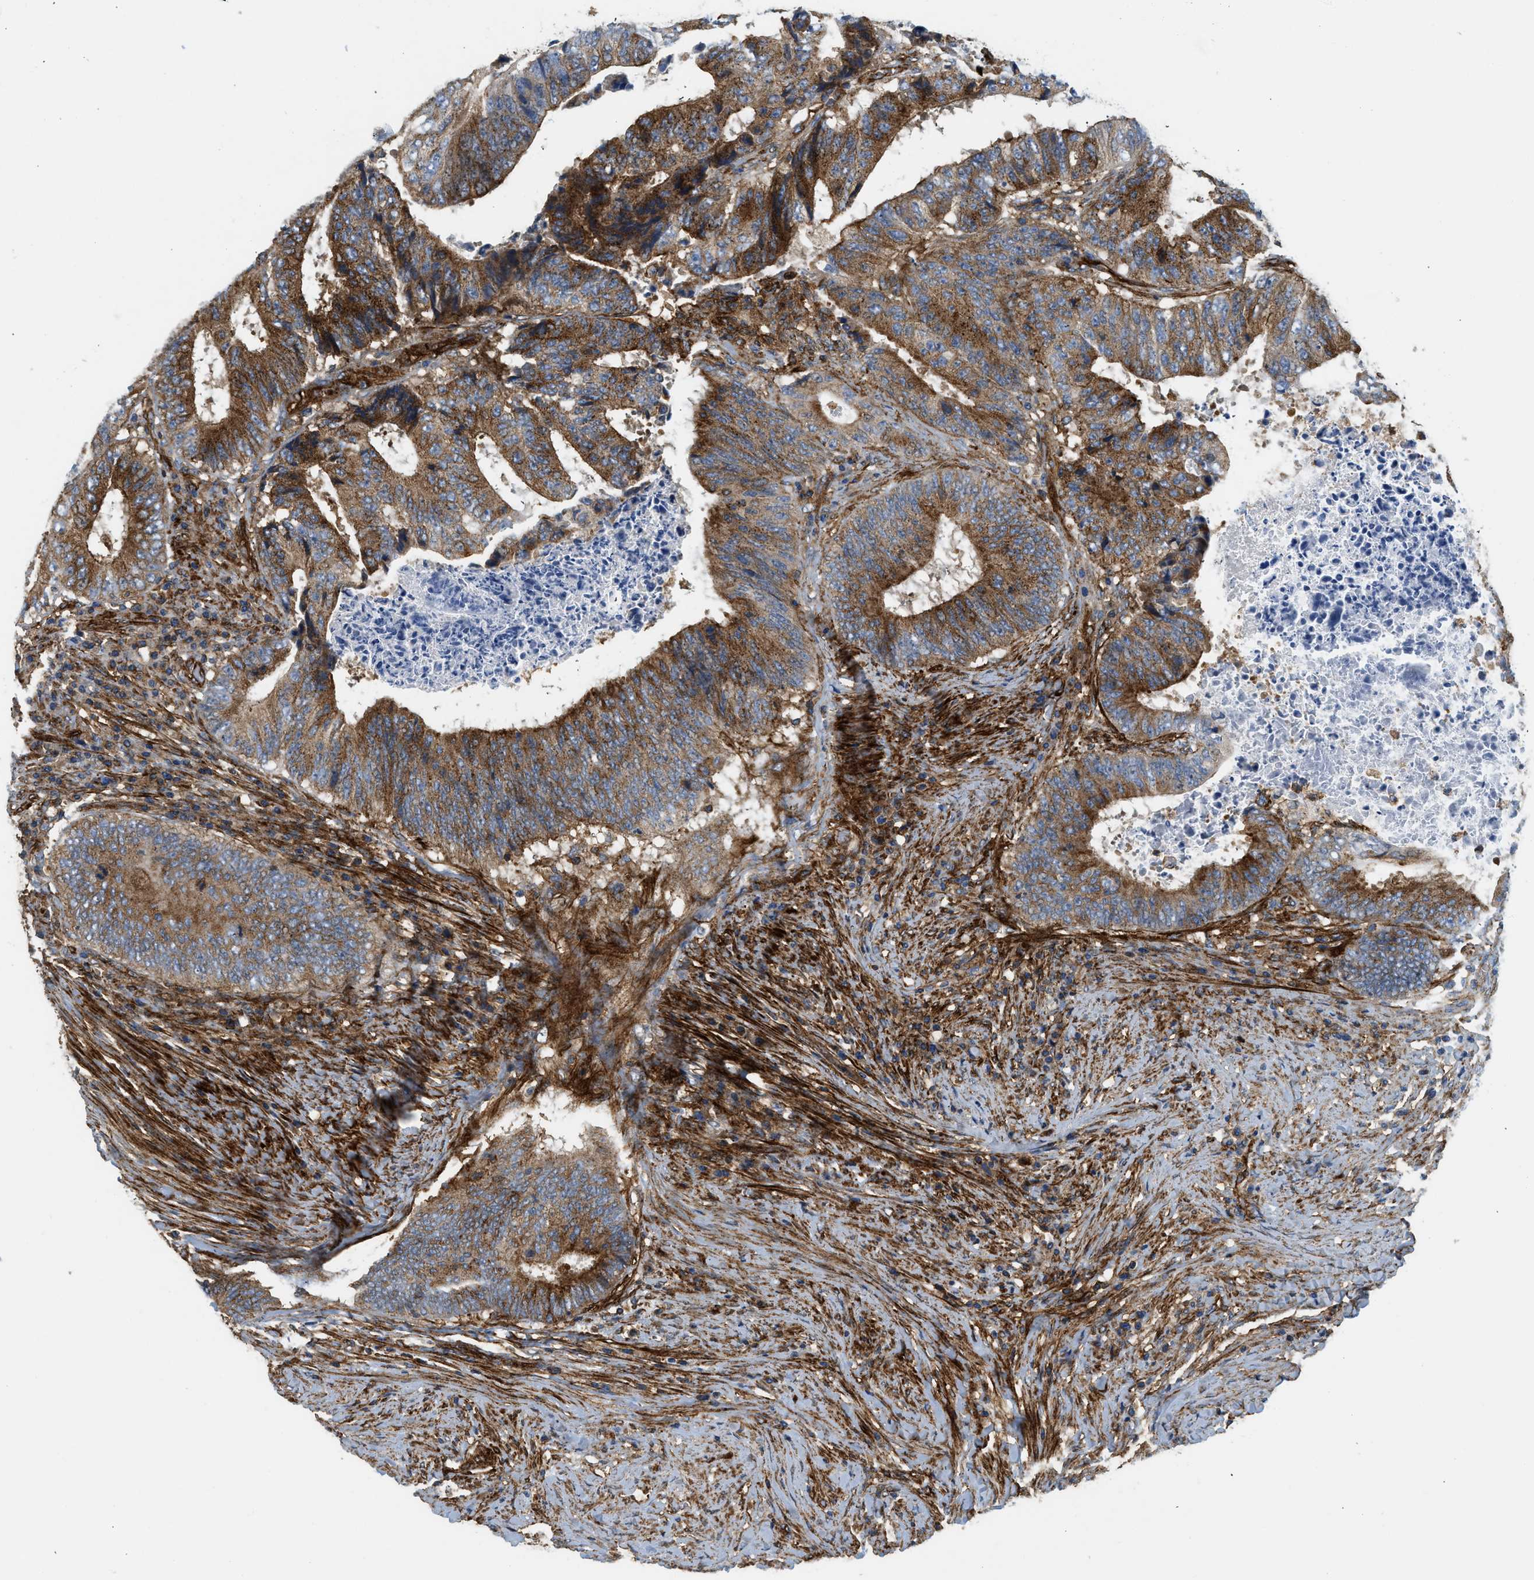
{"staining": {"intensity": "moderate", "quantity": ">75%", "location": "cytoplasmic/membranous"}, "tissue": "colorectal cancer", "cell_type": "Tumor cells", "image_type": "cancer", "snomed": [{"axis": "morphology", "description": "Adenocarcinoma, NOS"}, {"axis": "topography", "description": "Rectum"}], "caption": "Moderate cytoplasmic/membranous protein positivity is identified in about >75% of tumor cells in colorectal cancer. The staining was performed using DAB (3,3'-diaminobenzidine) to visualize the protein expression in brown, while the nuclei were stained in blue with hematoxylin (Magnification: 20x).", "gene": "HIP1", "patient": {"sex": "male", "age": 72}}